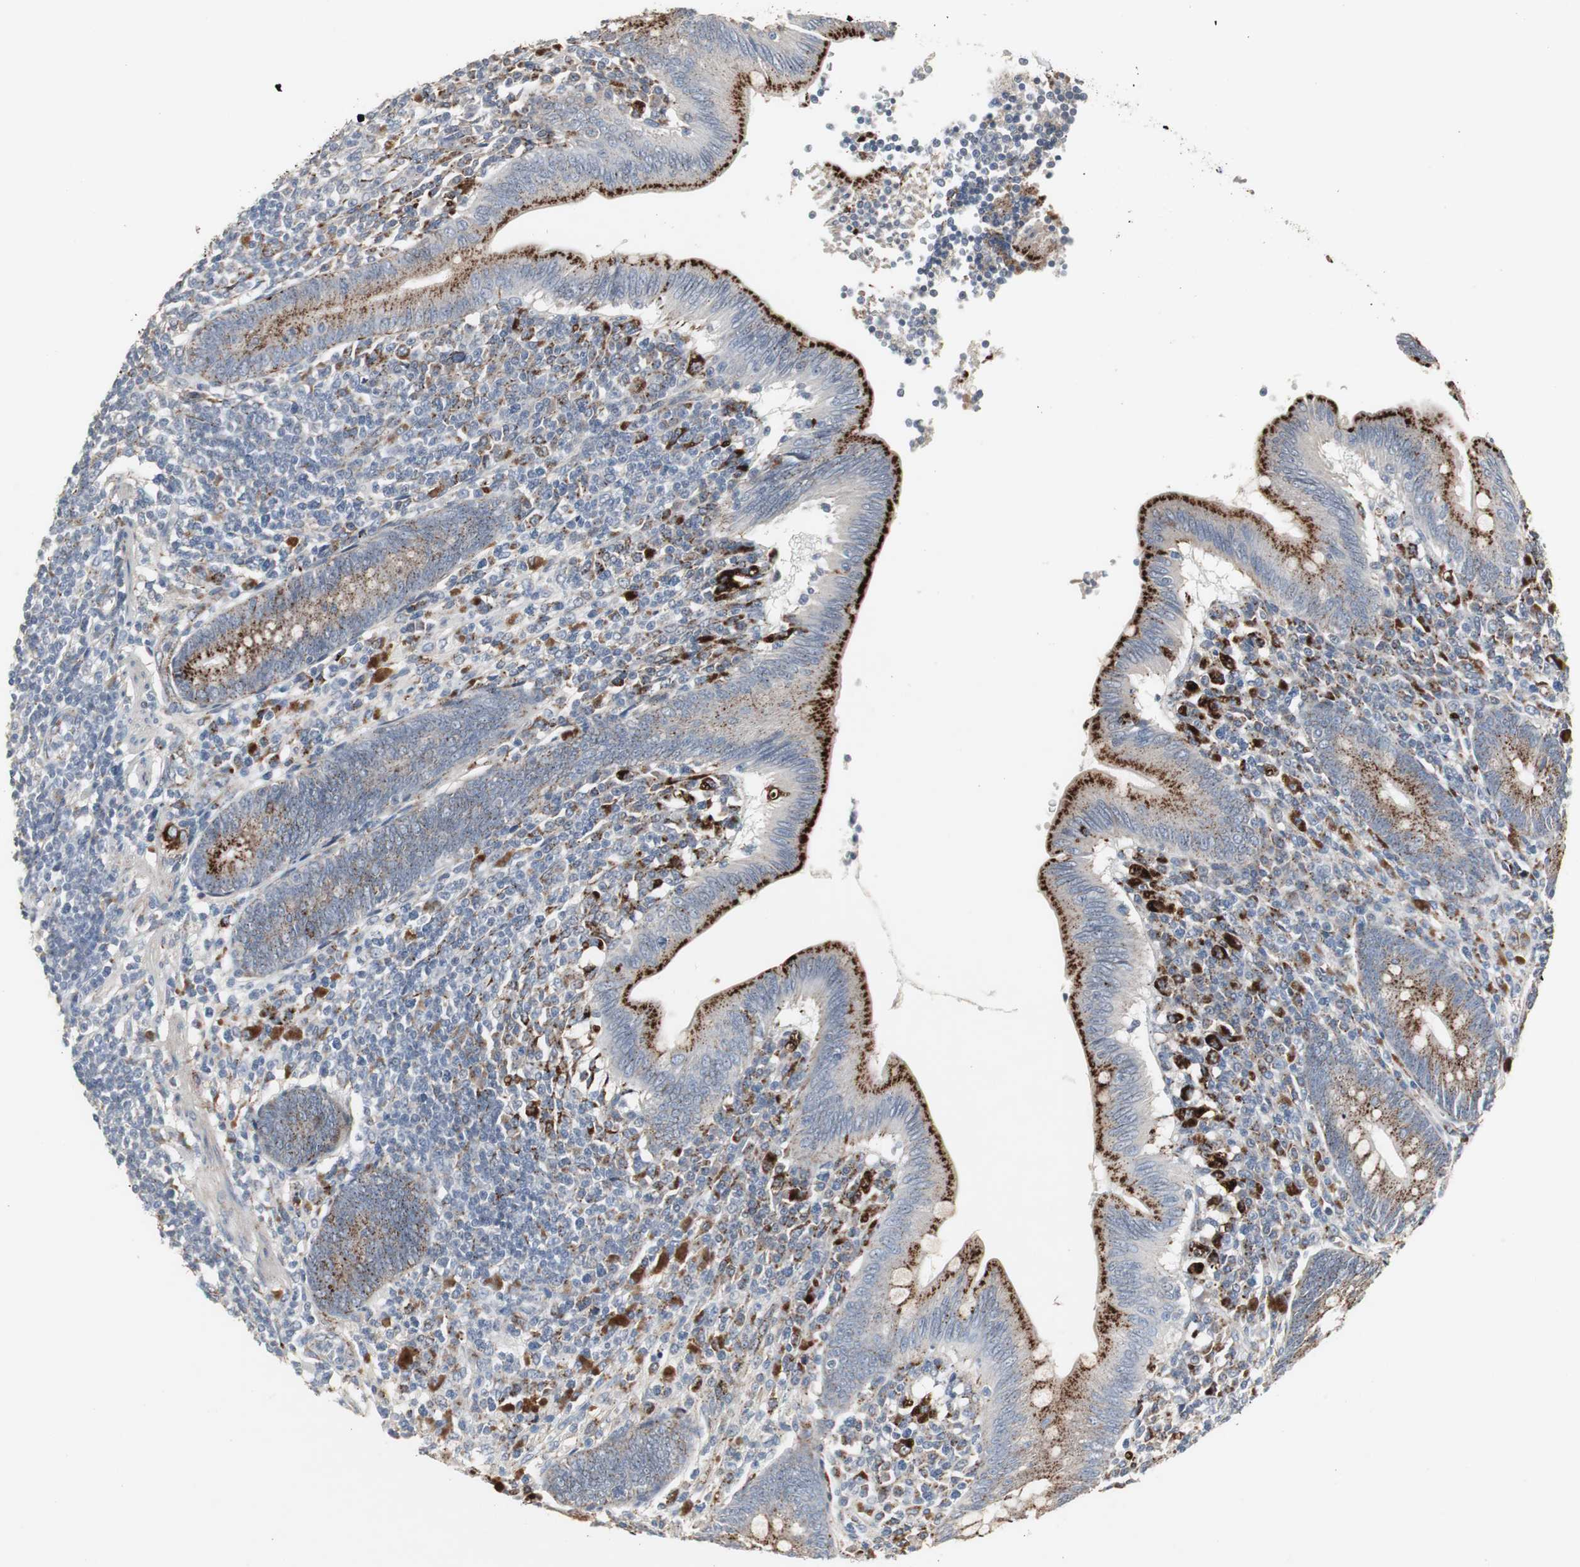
{"staining": {"intensity": "strong", "quantity": ">75%", "location": "cytoplasmic/membranous"}, "tissue": "appendix", "cell_type": "Glandular cells", "image_type": "normal", "snomed": [{"axis": "morphology", "description": "Normal tissue, NOS"}, {"axis": "morphology", "description": "Inflammation, NOS"}, {"axis": "topography", "description": "Appendix"}], "caption": "This is an image of immunohistochemistry staining of unremarkable appendix, which shows strong staining in the cytoplasmic/membranous of glandular cells.", "gene": "GBA1", "patient": {"sex": "male", "age": 46}}